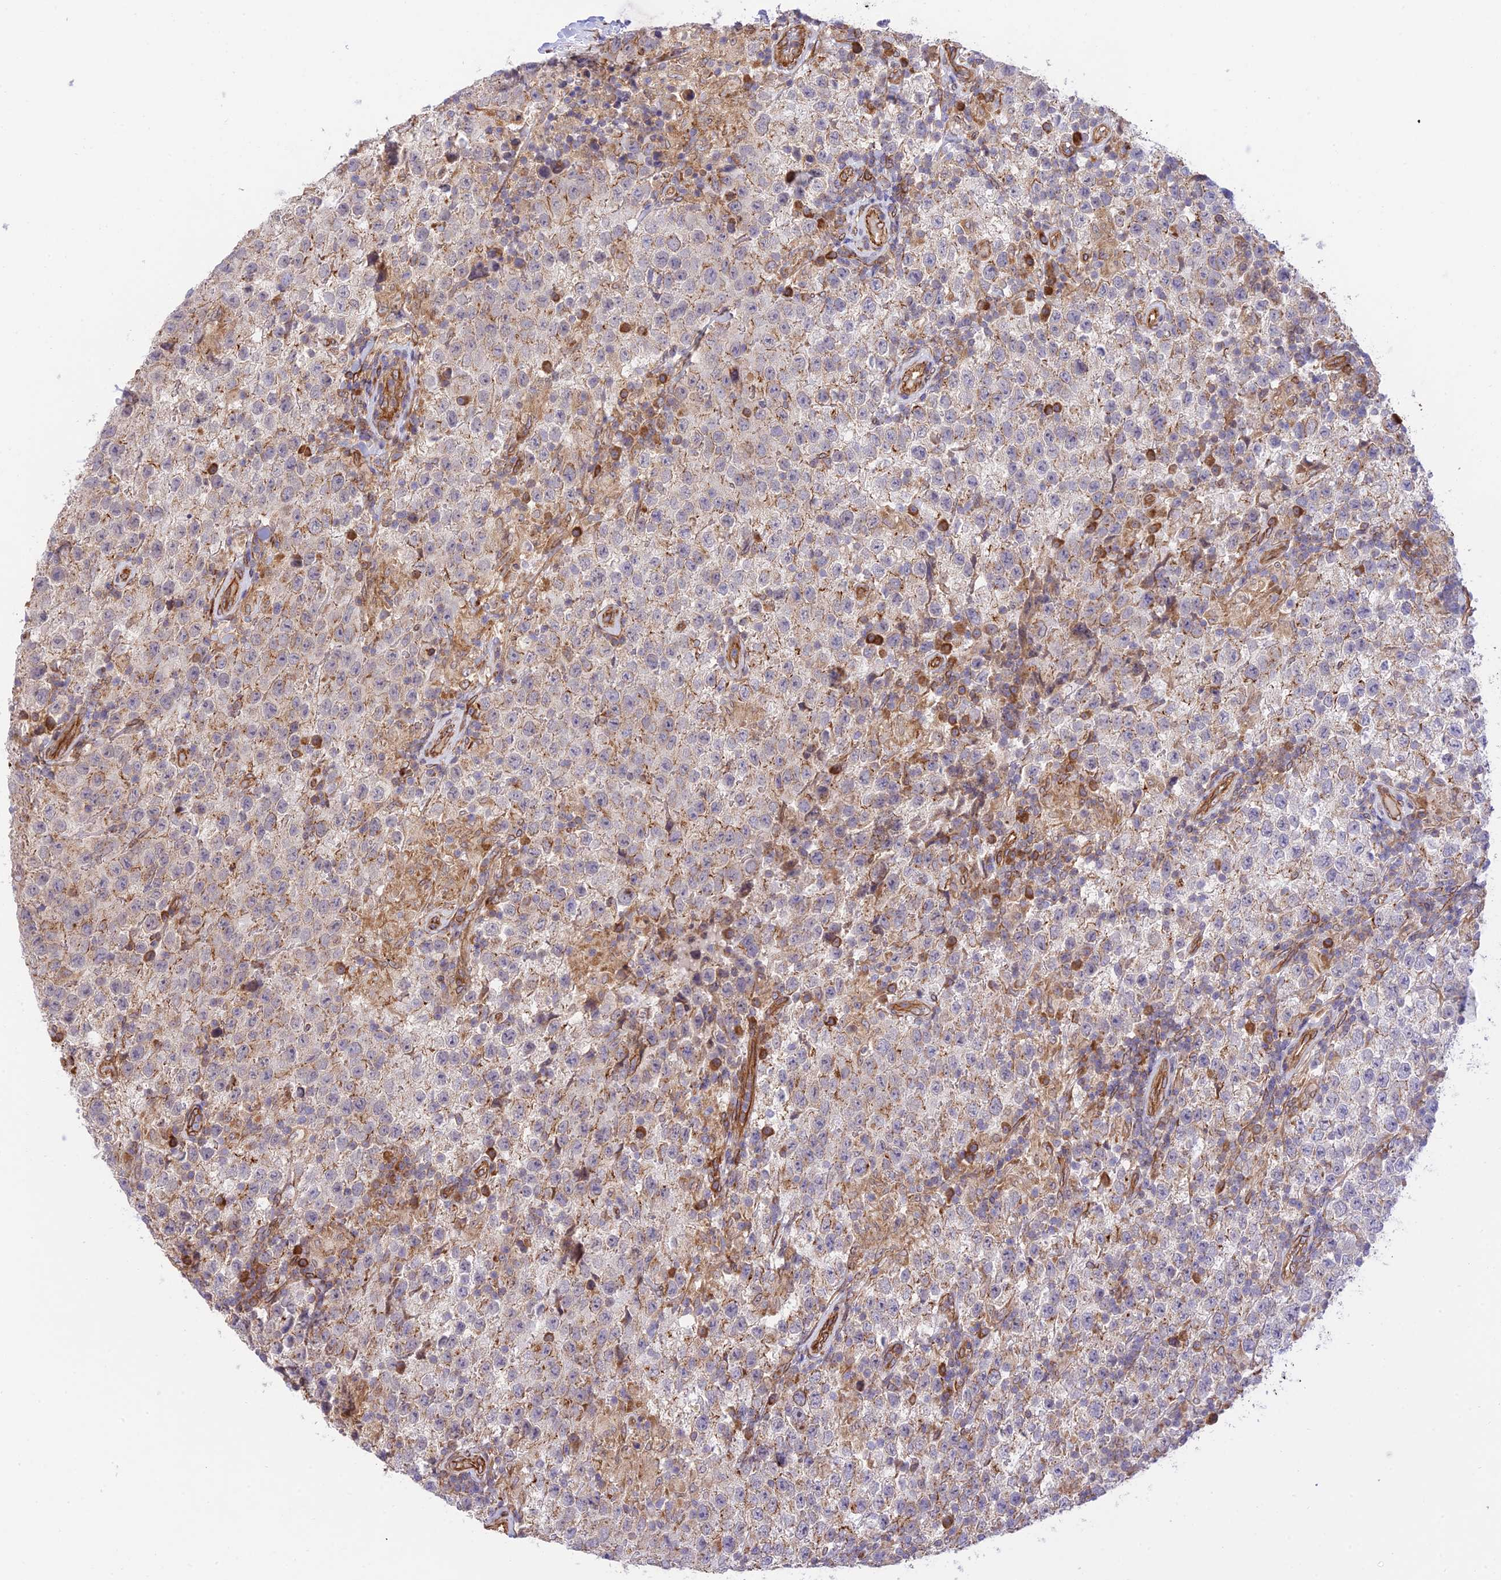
{"staining": {"intensity": "moderate", "quantity": "<25%", "location": "cytoplasmic/membranous"}, "tissue": "testis cancer", "cell_type": "Tumor cells", "image_type": "cancer", "snomed": [{"axis": "morphology", "description": "Seminoma, NOS"}, {"axis": "morphology", "description": "Carcinoma, Embryonal, NOS"}, {"axis": "topography", "description": "Testis"}], "caption": "Testis cancer (embryonal carcinoma) was stained to show a protein in brown. There is low levels of moderate cytoplasmic/membranous positivity in approximately <25% of tumor cells.", "gene": "EXOC3L4", "patient": {"sex": "male", "age": 41}}